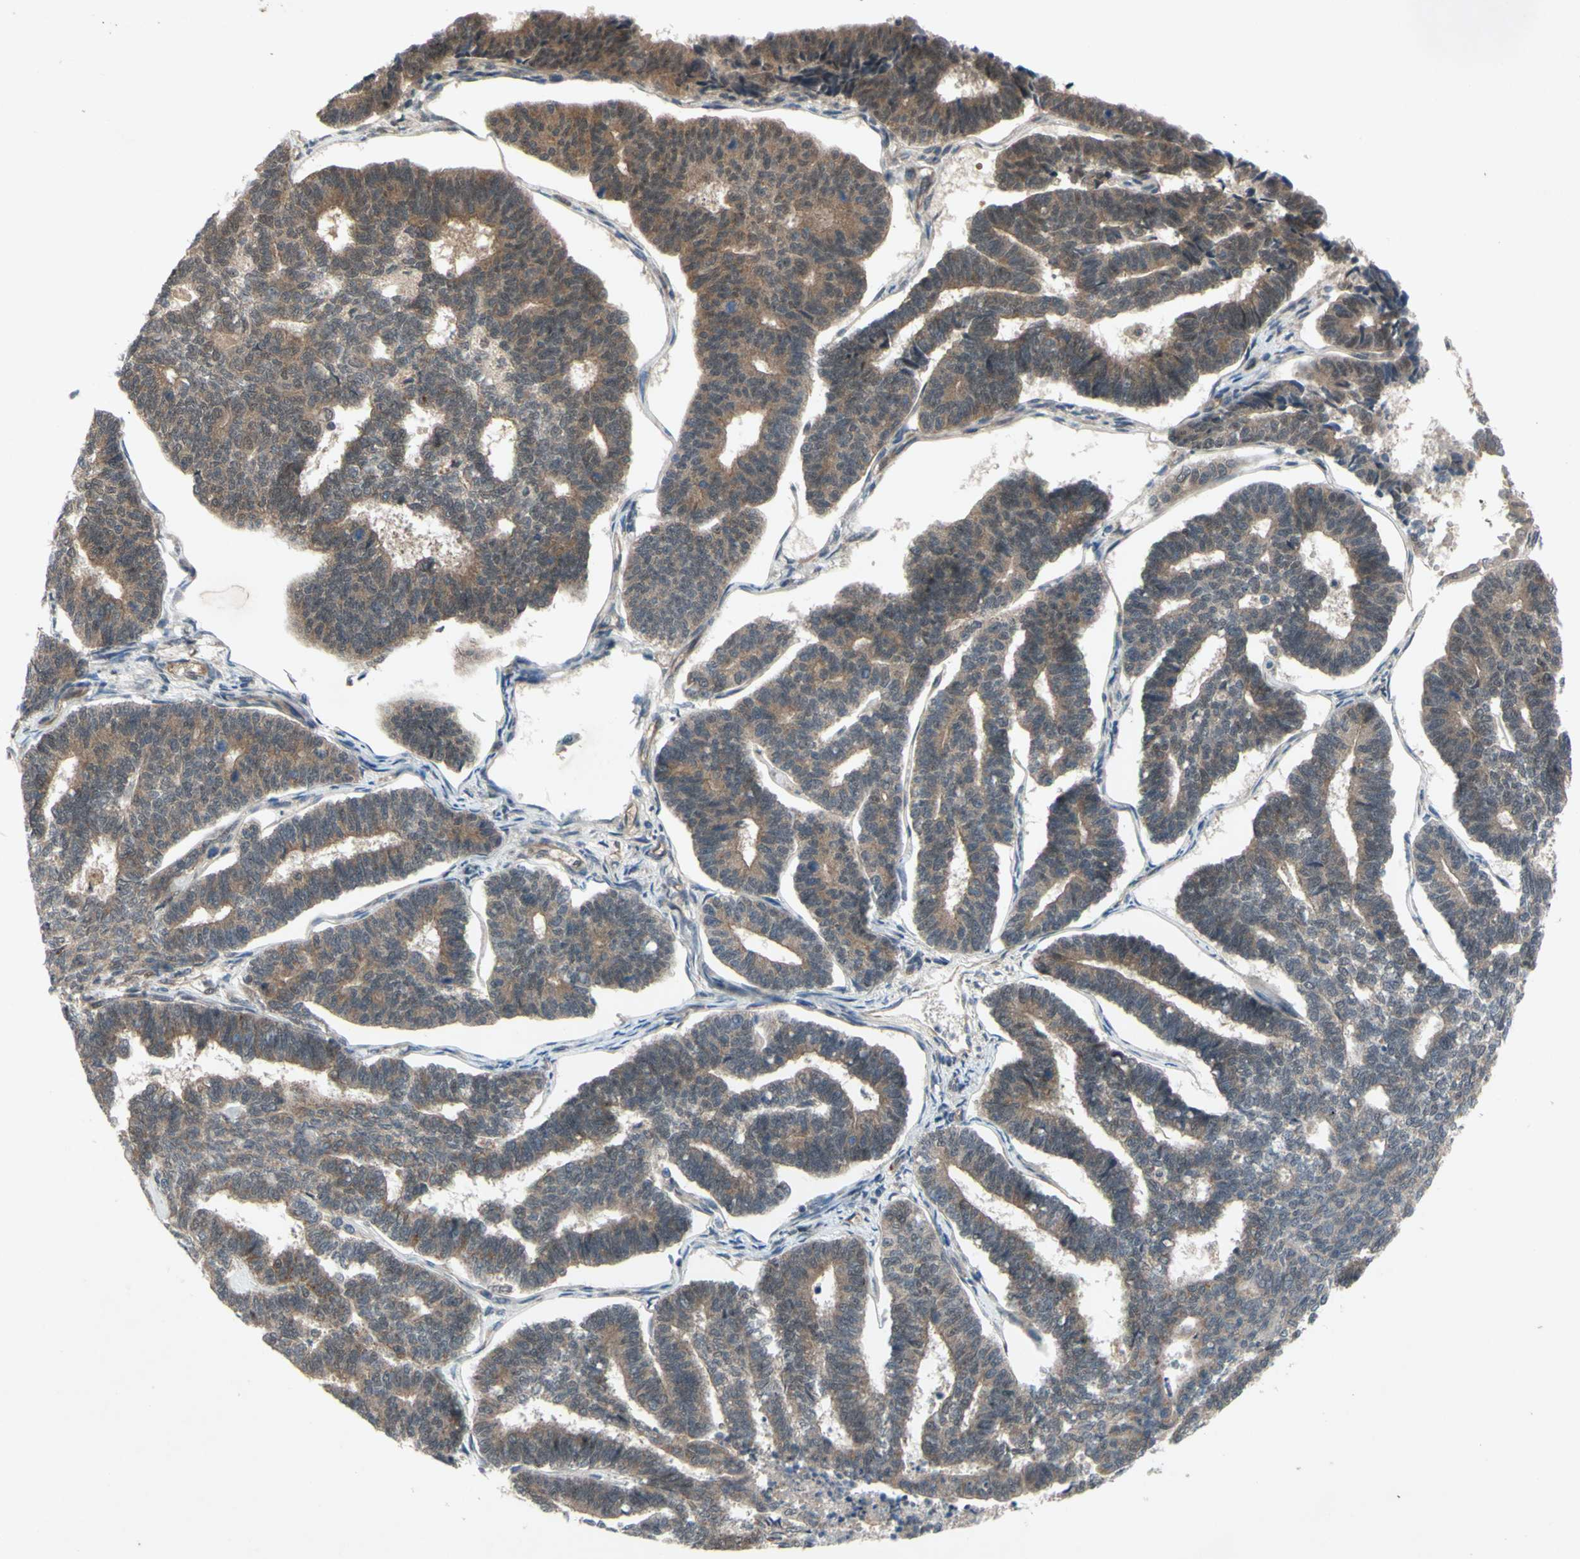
{"staining": {"intensity": "weak", "quantity": ">75%", "location": "cytoplasmic/membranous"}, "tissue": "endometrial cancer", "cell_type": "Tumor cells", "image_type": "cancer", "snomed": [{"axis": "morphology", "description": "Adenocarcinoma, NOS"}, {"axis": "topography", "description": "Endometrium"}], "caption": "Immunohistochemistry histopathology image of adenocarcinoma (endometrial) stained for a protein (brown), which reveals low levels of weak cytoplasmic/membranous expression in about >75% of tumor cells.", "gene": "TRDMT1", "patient": {"sex": "female", "age": 70}}